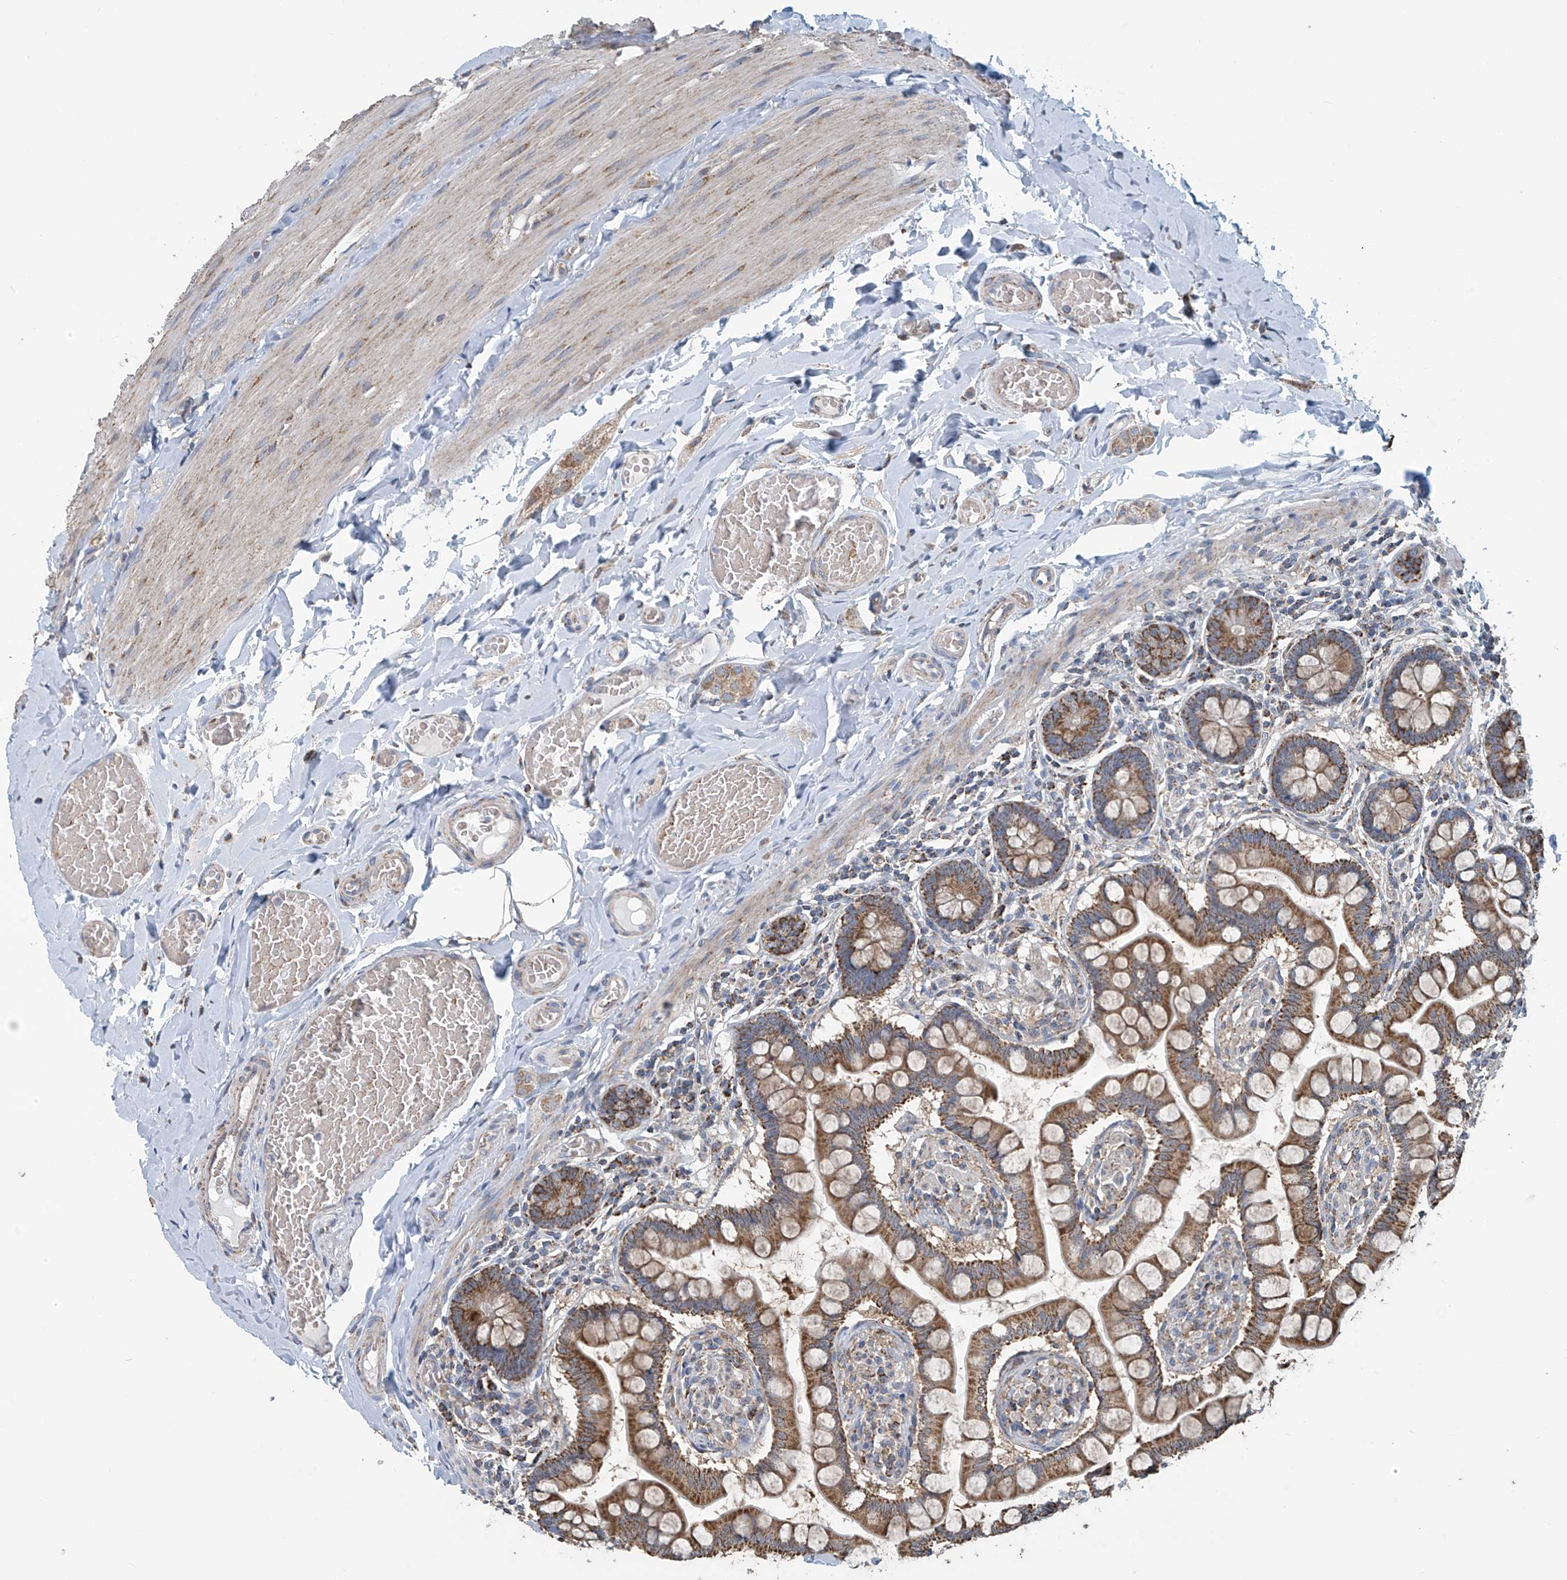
{"staining": {"intensity": "moderate", "quantity": ">75%", "location": "cytoplasmic/membranous"}, "tissue": "small intestine", "cell_type": "Glandular cells", "image_type": "normal", "snomed": [{"axis": "morphology", "description": "Normal tissue, NOS"}, {"axis": "topography", "description": "Small intestine"}], "caption": "Approximately >75% of glandular cells in normal small intestine demonstrate moderate cytoplasmic/membranous protein staining as visualized by brown immunohistochemical staining.", "gene": "COMMD1", "patient": {"sex": "male", "age": 41}}